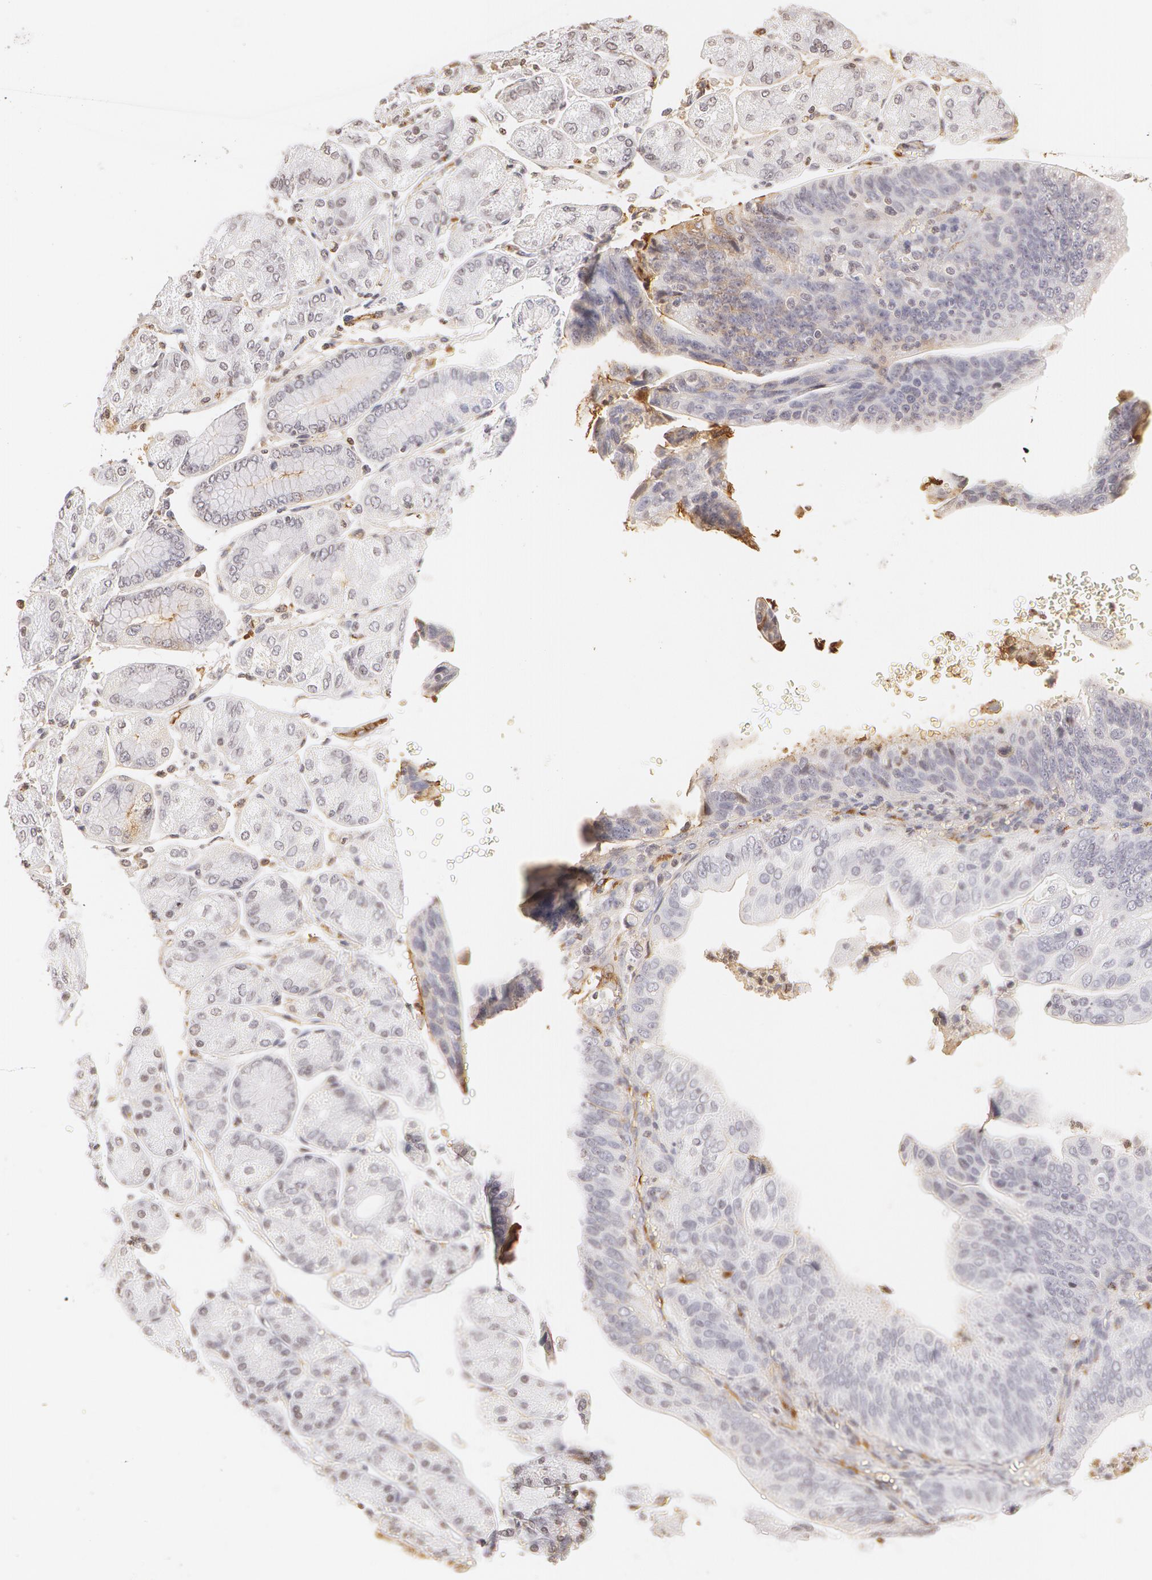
{"staining": {"intensity": "negative", "quantity": "none", "location": "none"}, "tissue": "stomach cancer", "cell_type": "Tumor cells", "image_type": "cancer", "snomed": [{"axis": "morphology", "description": "Adenocarcinoma, NOS"}, {"axis": "topography", "description": "Stomach, upper"}], "caption": "A photomicrograph of stomach adenocarcinoma stained for a protein exhibits no brown staining in tumor cells.", "gene": "VWF", "patient": {"sex": "female", "age": 50}}